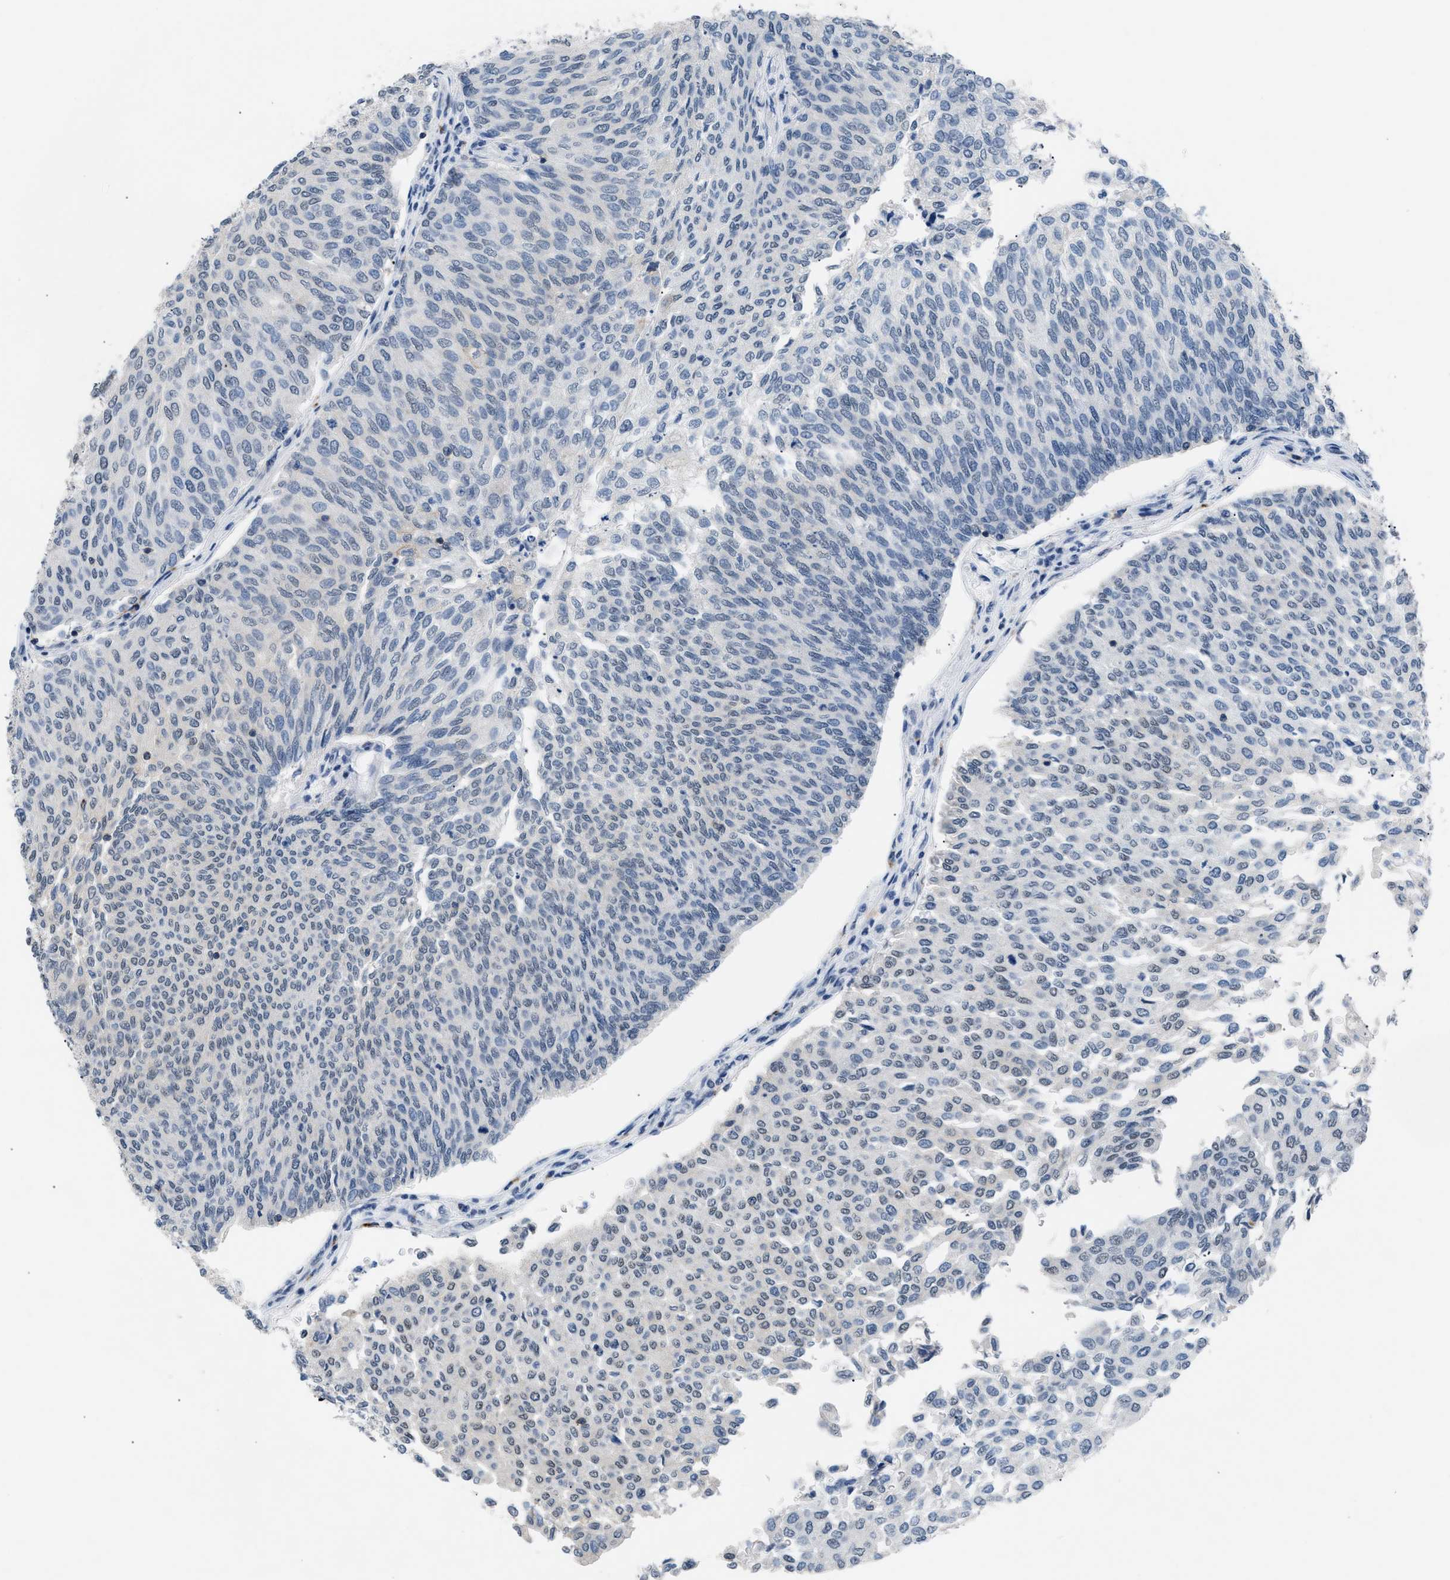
{"staining": {"intensity": "negative", "quantity": "none", "location": "none"}, "tissue": "urothelial cancer", "cell_type": "Tumor cells", "image_type": "cancer", "snomed": [{"axis": "morphology", "description": "Urothelial carcinoma, Low grade"}, {"axis": "topography", "description": "Urinary bladder"}], "caption": "The histopathology image exhibits no significant expression in tumor cells of urothelial cancer. Nuclei are stained in blue.", "gene": "KCNC3", "patient": {"sex": "female", "age": 79}}